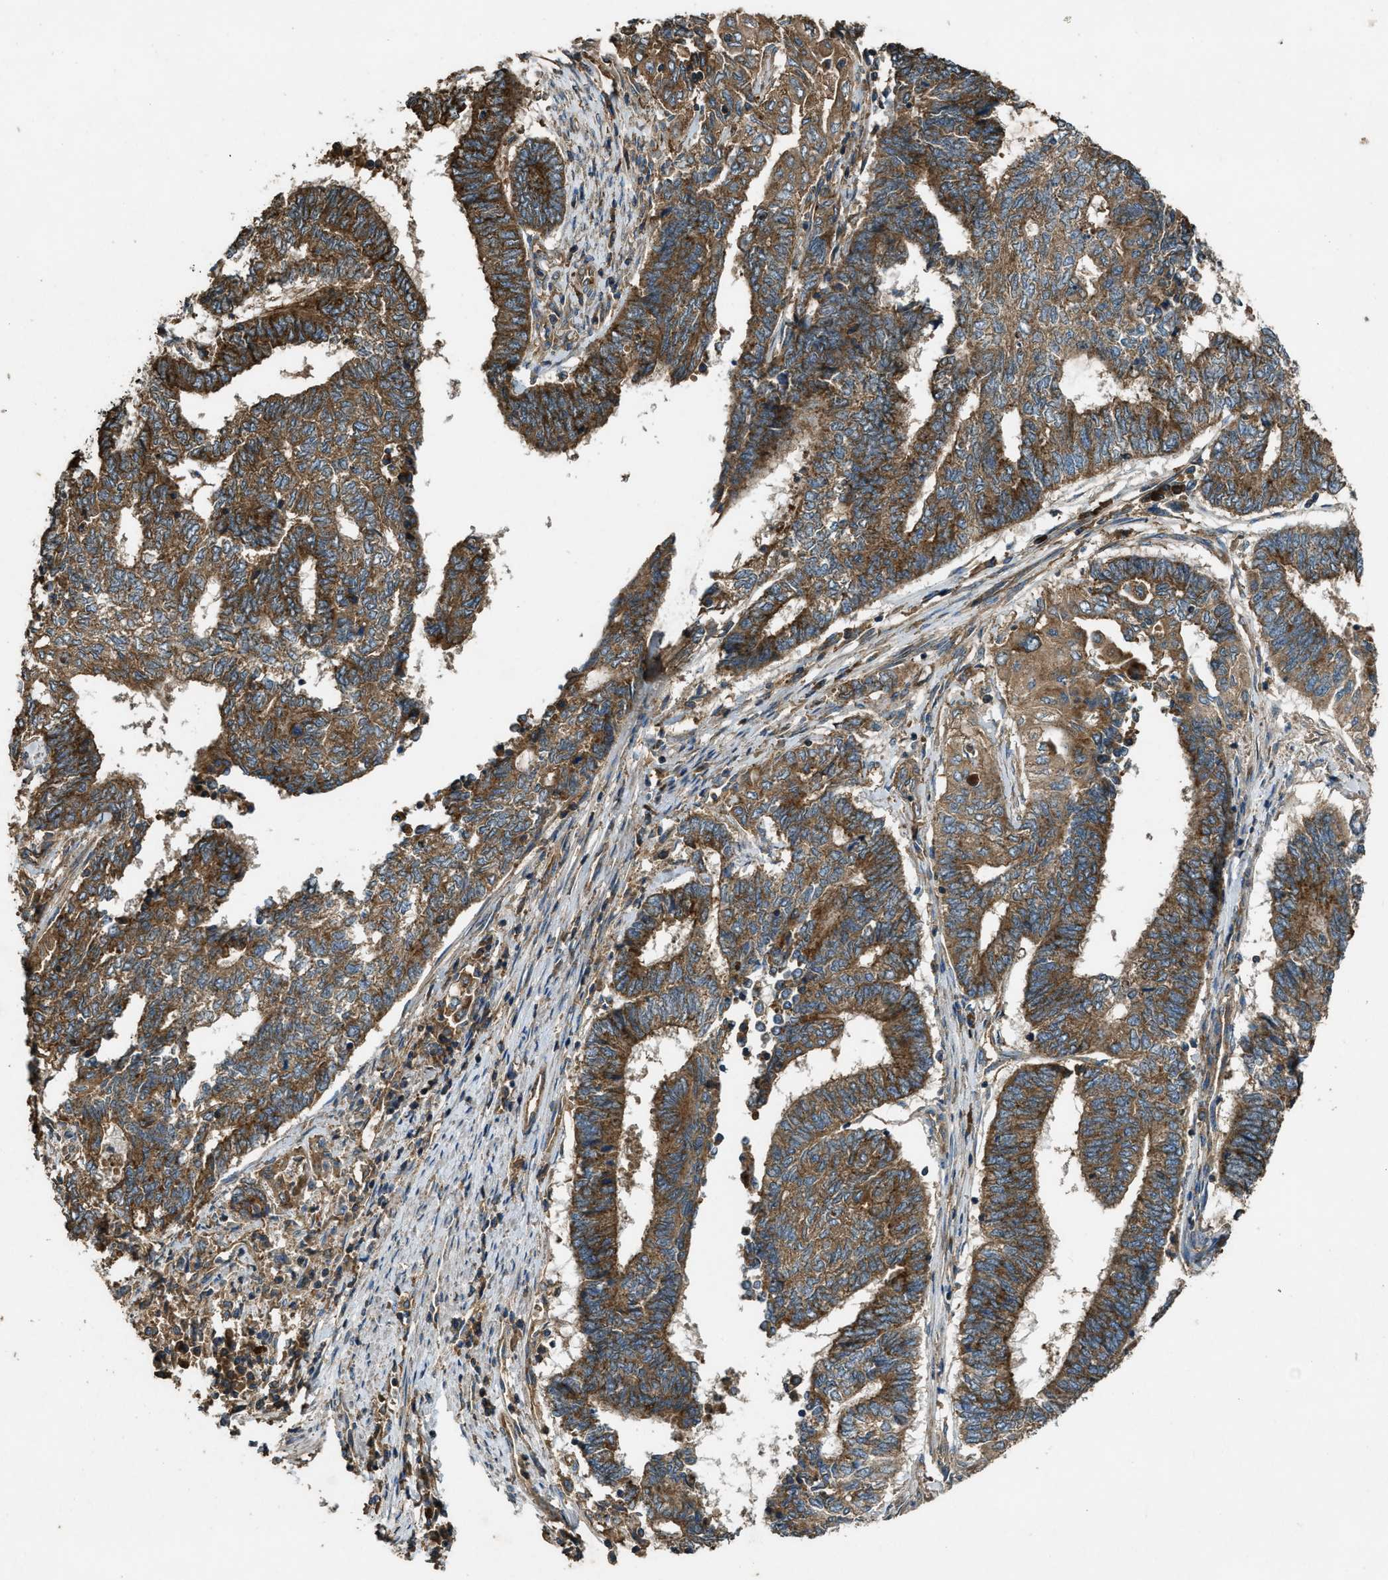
{"staining": {"intensity": "strong", "quantity": ">75%", "location": "cytoplasmic/membranous"}, "tissue": "endometrial cancer", "cell_type": "Tumor cells", "image_type": "cancer", "snomed": [{"axis": "morphology", "description": "Adenocarcinoma, NOS"}, {"axis": "topography", "description": "Uterus"}, {"axis": "topography", "description": "Endometrium"}], "caption": "Endometrial cancer (adenocarcinoma) stained with a protein marker reveals strong staining in tumor cells.", "gene": "MAP3K8", "patient": {"sex": "female", "age": 70}}